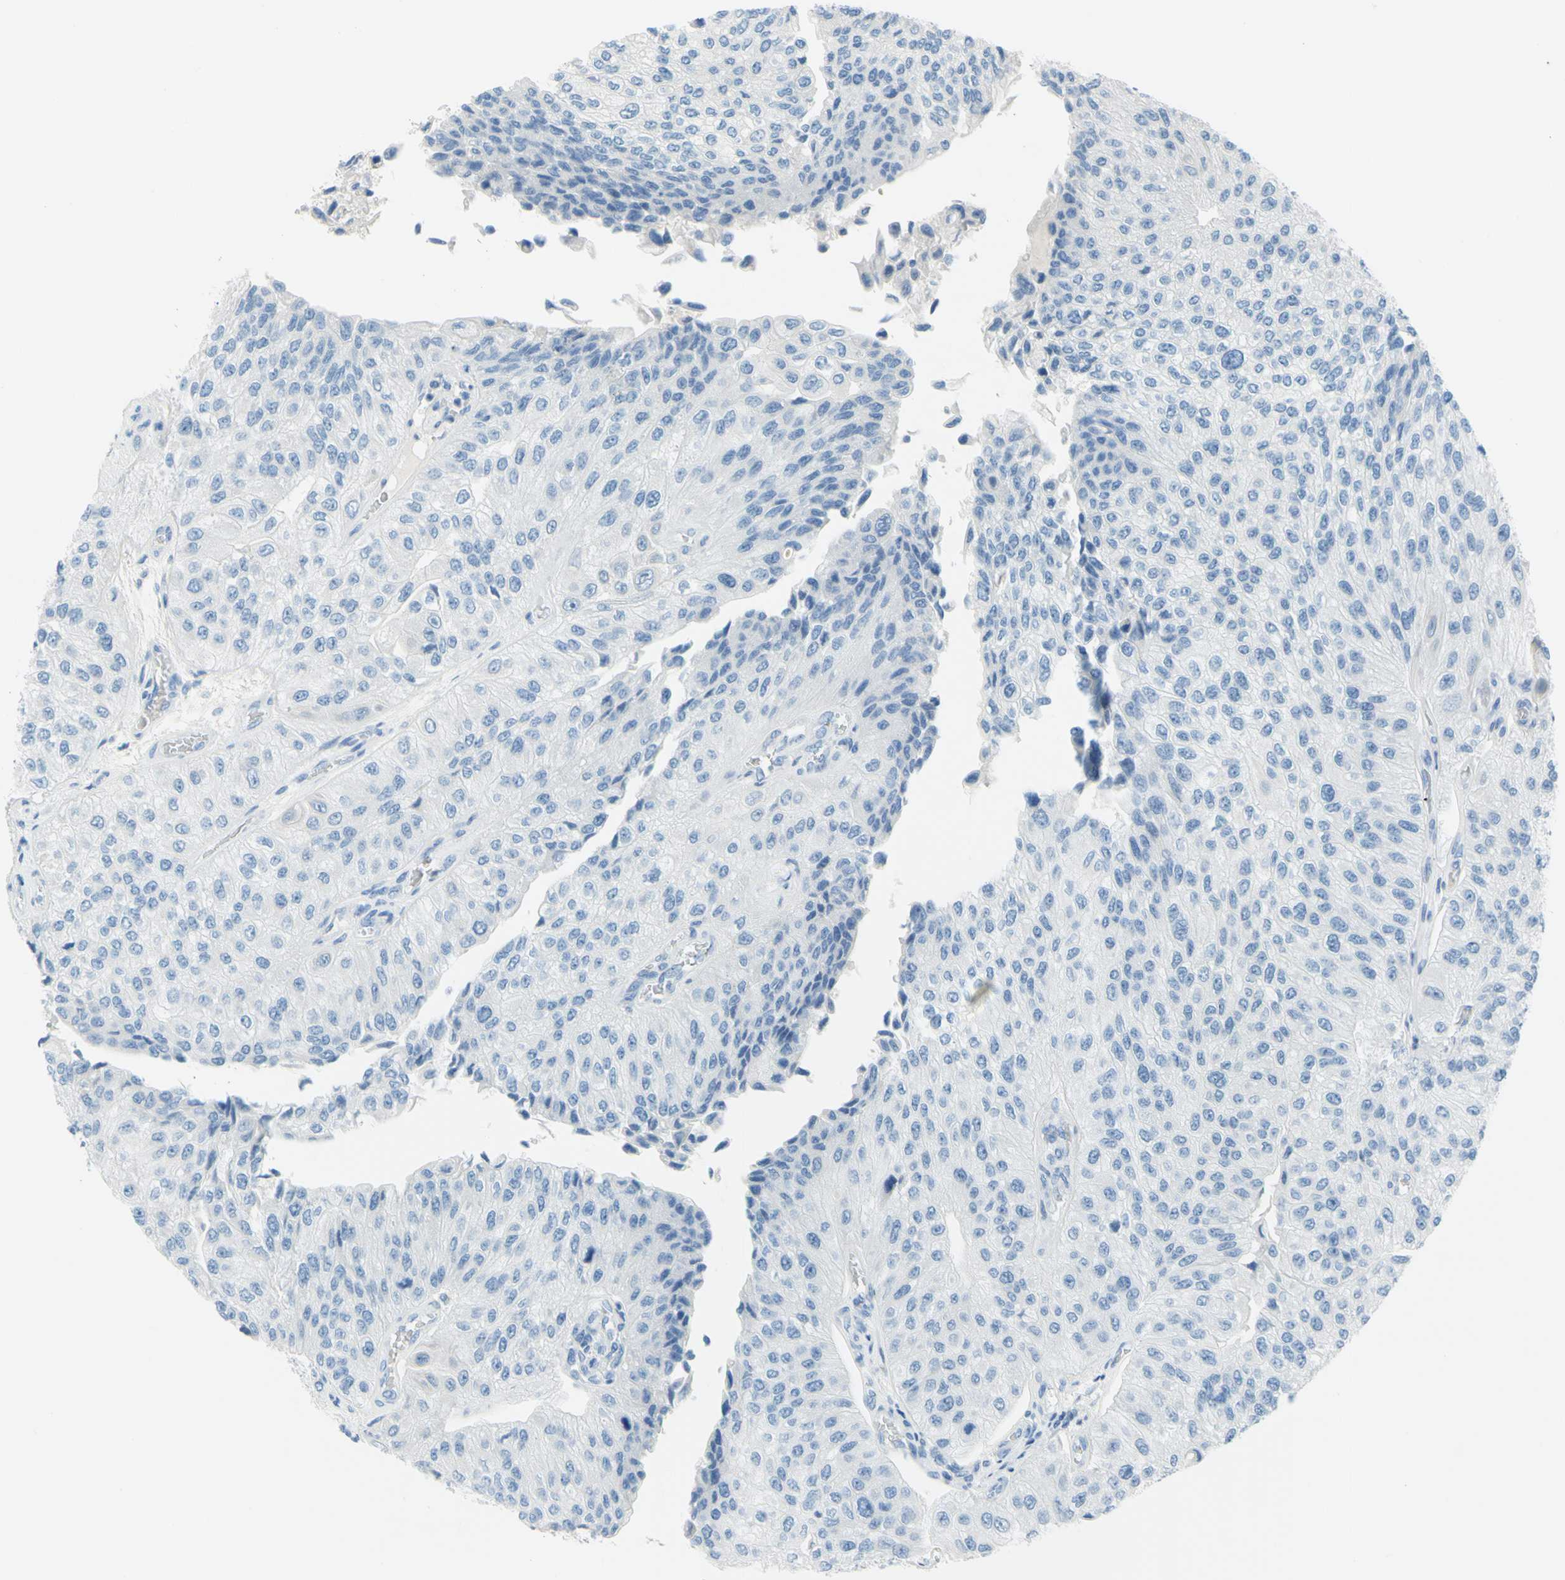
{"staining": {"intensity": "negative", "quantity": "none", "location": "none"}, "tissue": "urothelial cancer", "cell_type": "Tumor cells", "image_type": "cancer", "snomed": [{"axis": "morphology", "description": "Urothelial carcinoma, High grade"}, {"axis": "topography", "description": "Kidney"}, {"axis": "topography", "description": "Urinary bladder"}], "caption": "The IHC image has no significant expression in tumor cells of urothelial carcinoma (high-grade) tissue.", "gene": "DCT", "patient": {"sex": "male", "age": 77}}